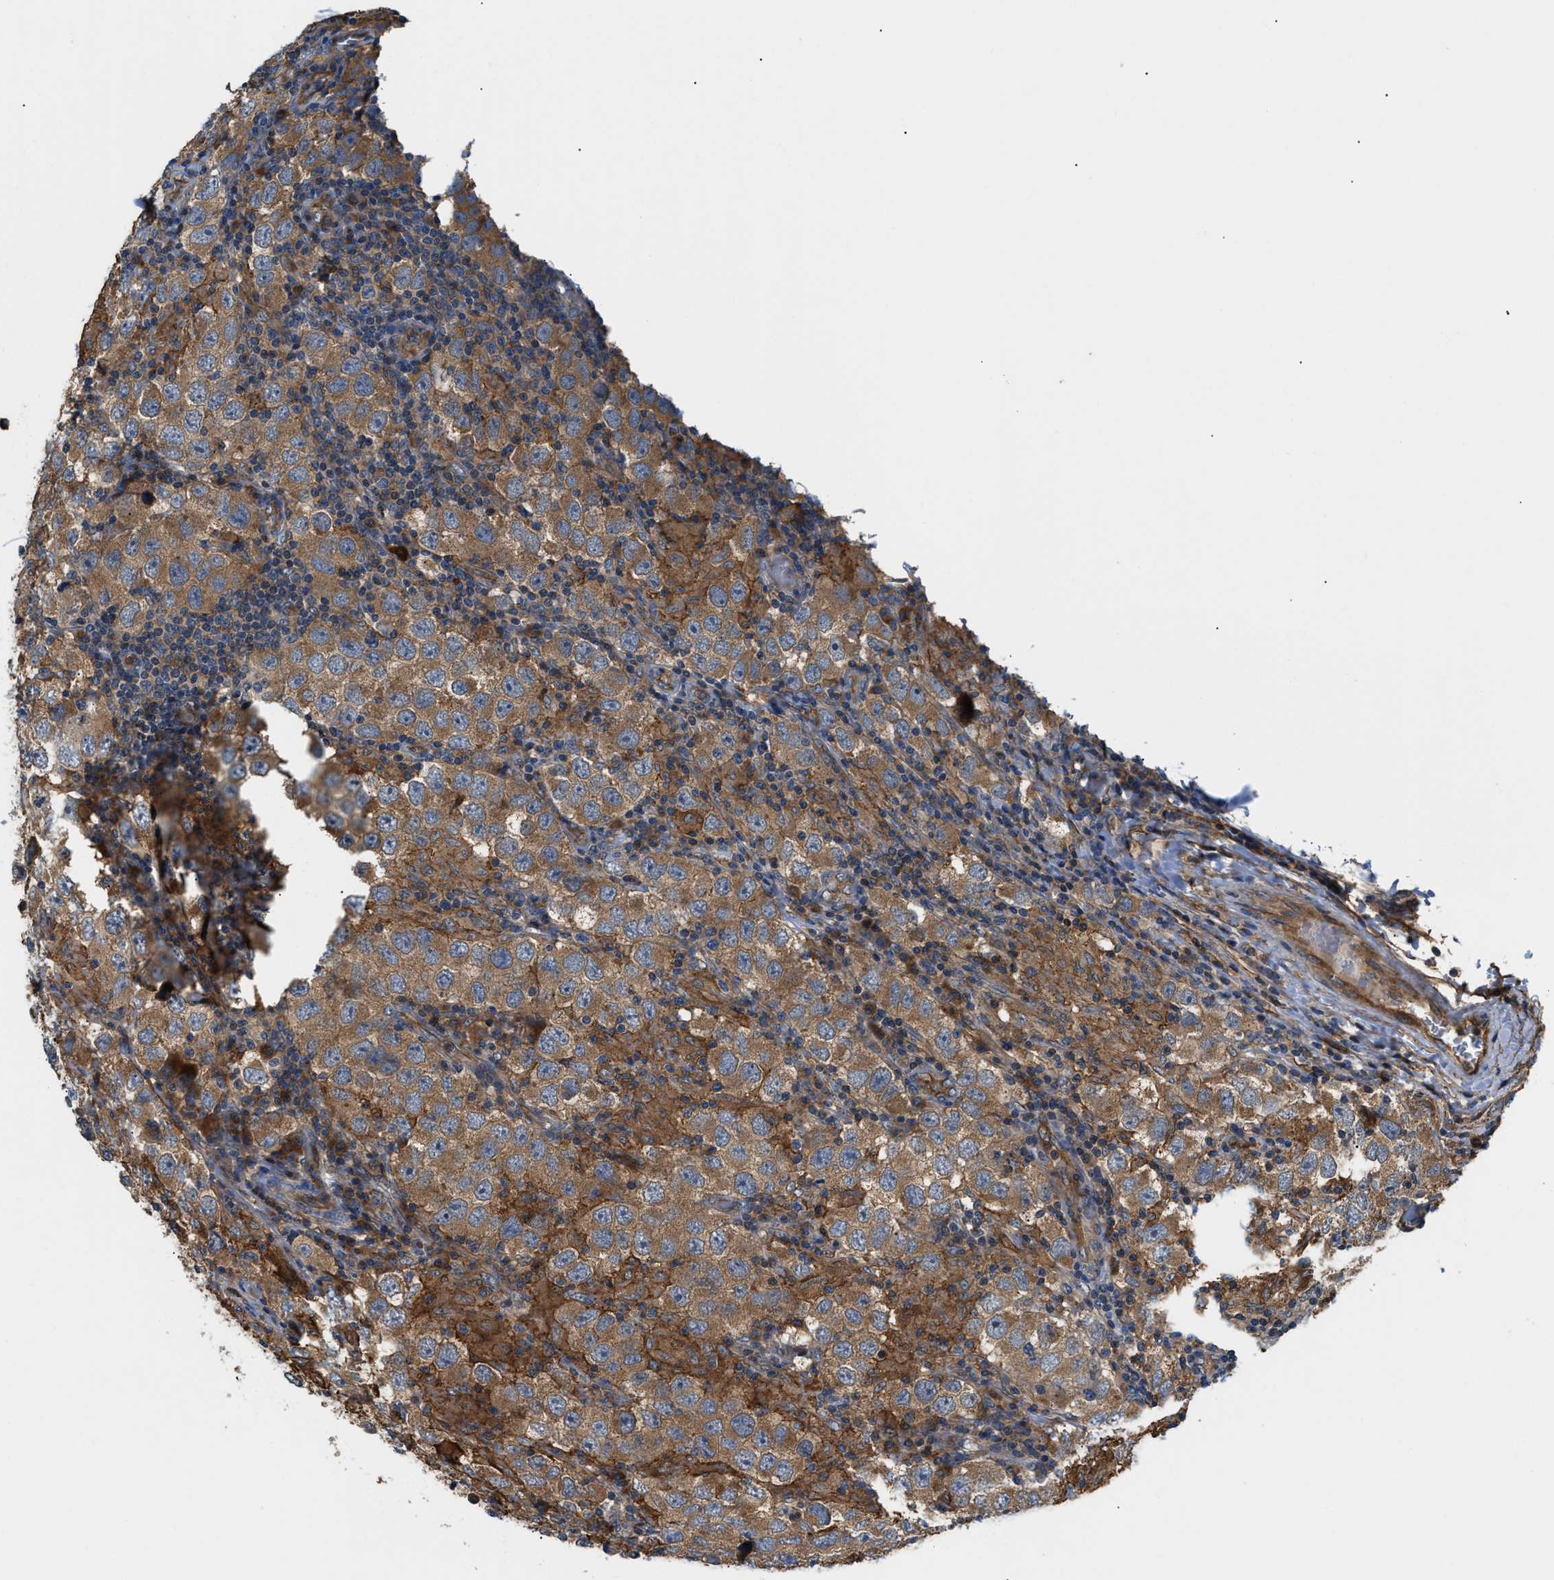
{"staining": {"intensity": "moderate", "quantity": ">75%", "location": "cytoplasmic/membranous"}, "tissue": "testis cancer", "cell_type": "Tumor cells", "image_type": "cancer", "snomed": [{"axis": "morphology", "description": "Carcinoma, Embryonal, NOS"}, {"axis": "topography", "description": "Testis"}], "caption": "Human testis cancer stained with a brown dye shows moderate cytoplasmic/membranous positive positivity in about >75% of tumor cells.", "gene": "DDHD2", "patient": {"sex": "male", "age": 21}}